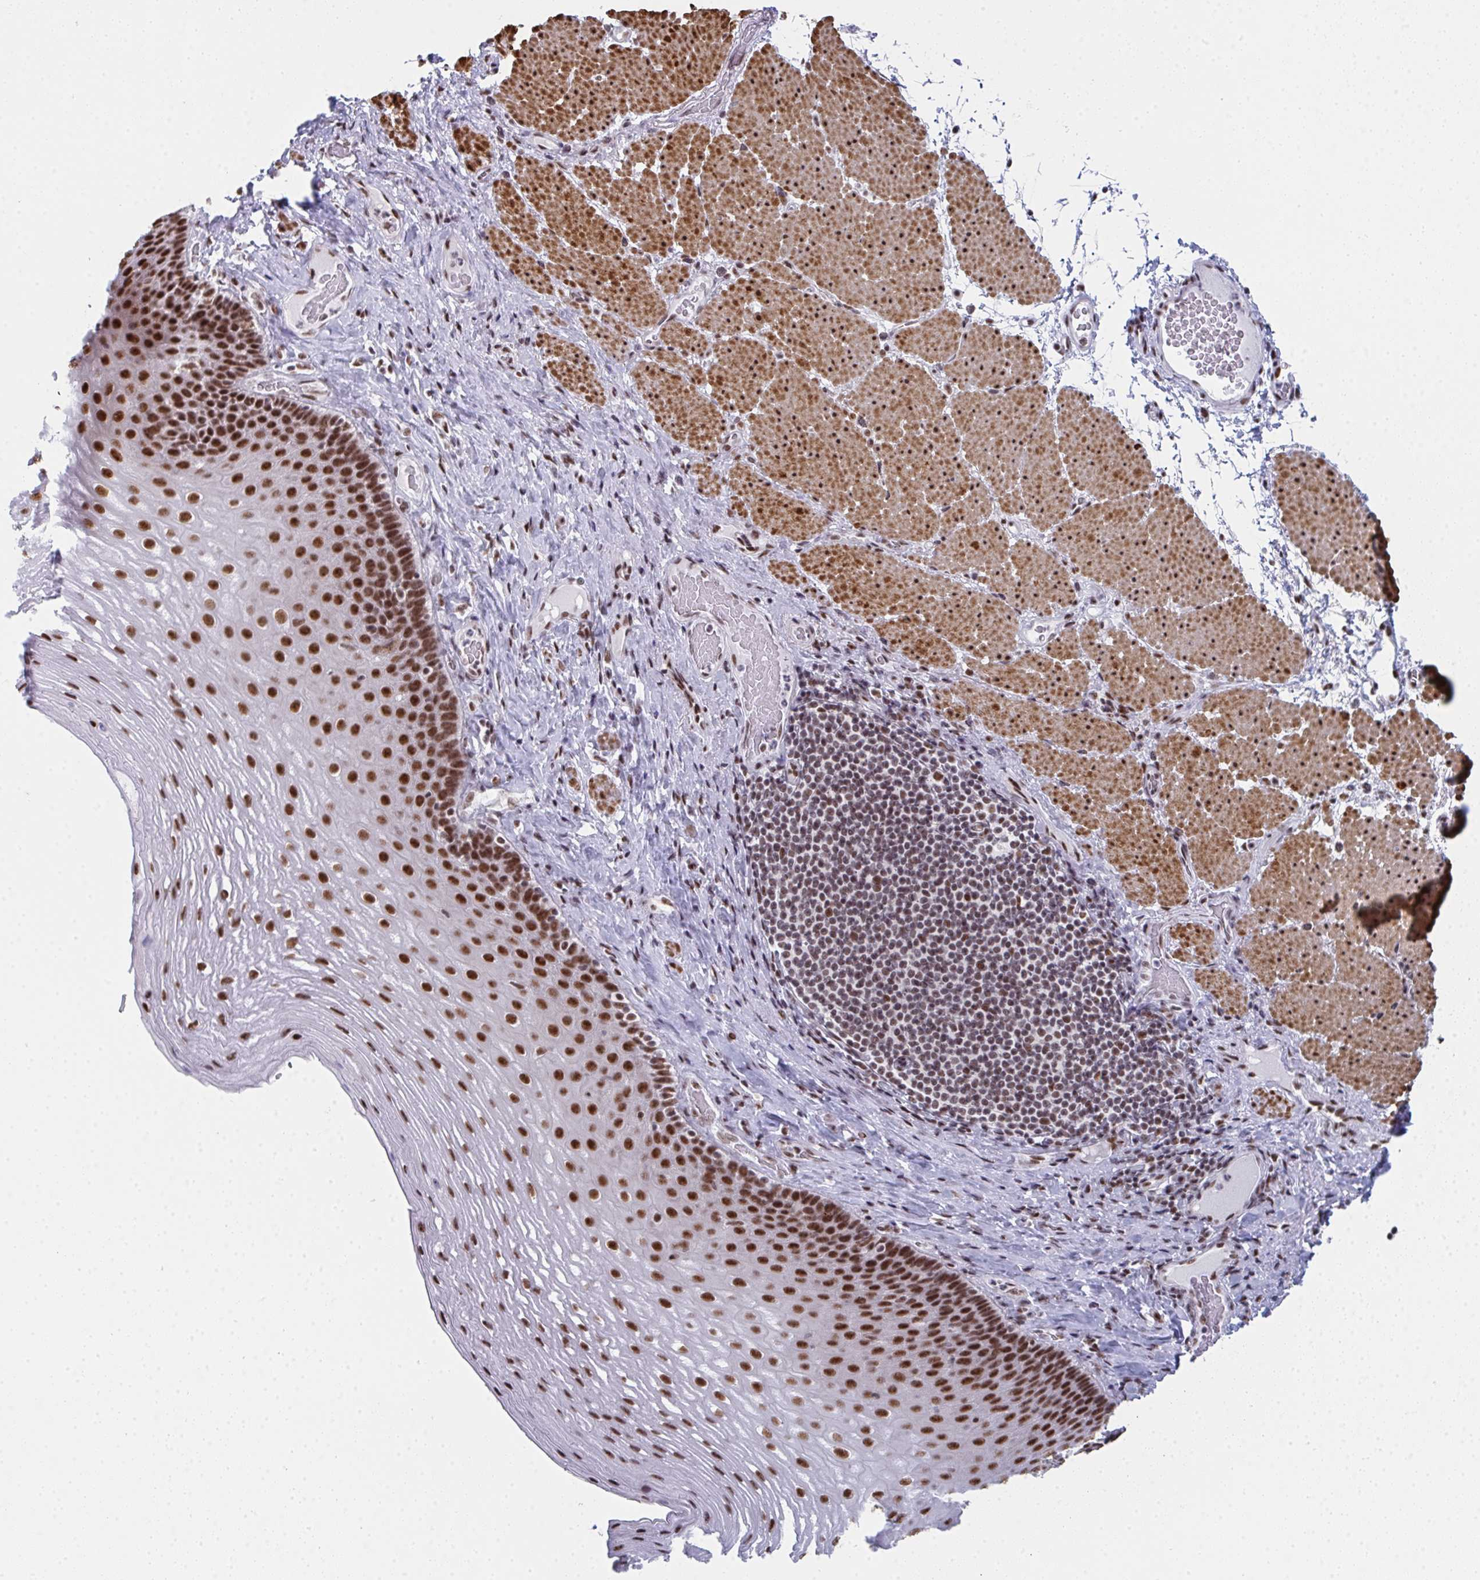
{"staining": {"intensity": "strong", "quantity": ">75%", "location": "nuclear"}, "tissue": "esophagus", "cell_type": "Squamous epithelial cells", "image_type": "normal", "snomed": [{"axis": "morphology", "description": "Normal tissue, NOS"}, {"axis": "topography", "description": "Esophagus"}], "caption": "Immunohistochemical staining of normal esophagus demonstrates strong nuclear protein expression in approximately >75% of squamous epithelial cells.", "gene": "SNRNP70", "patient": {"sex": "male", "age": 62}}